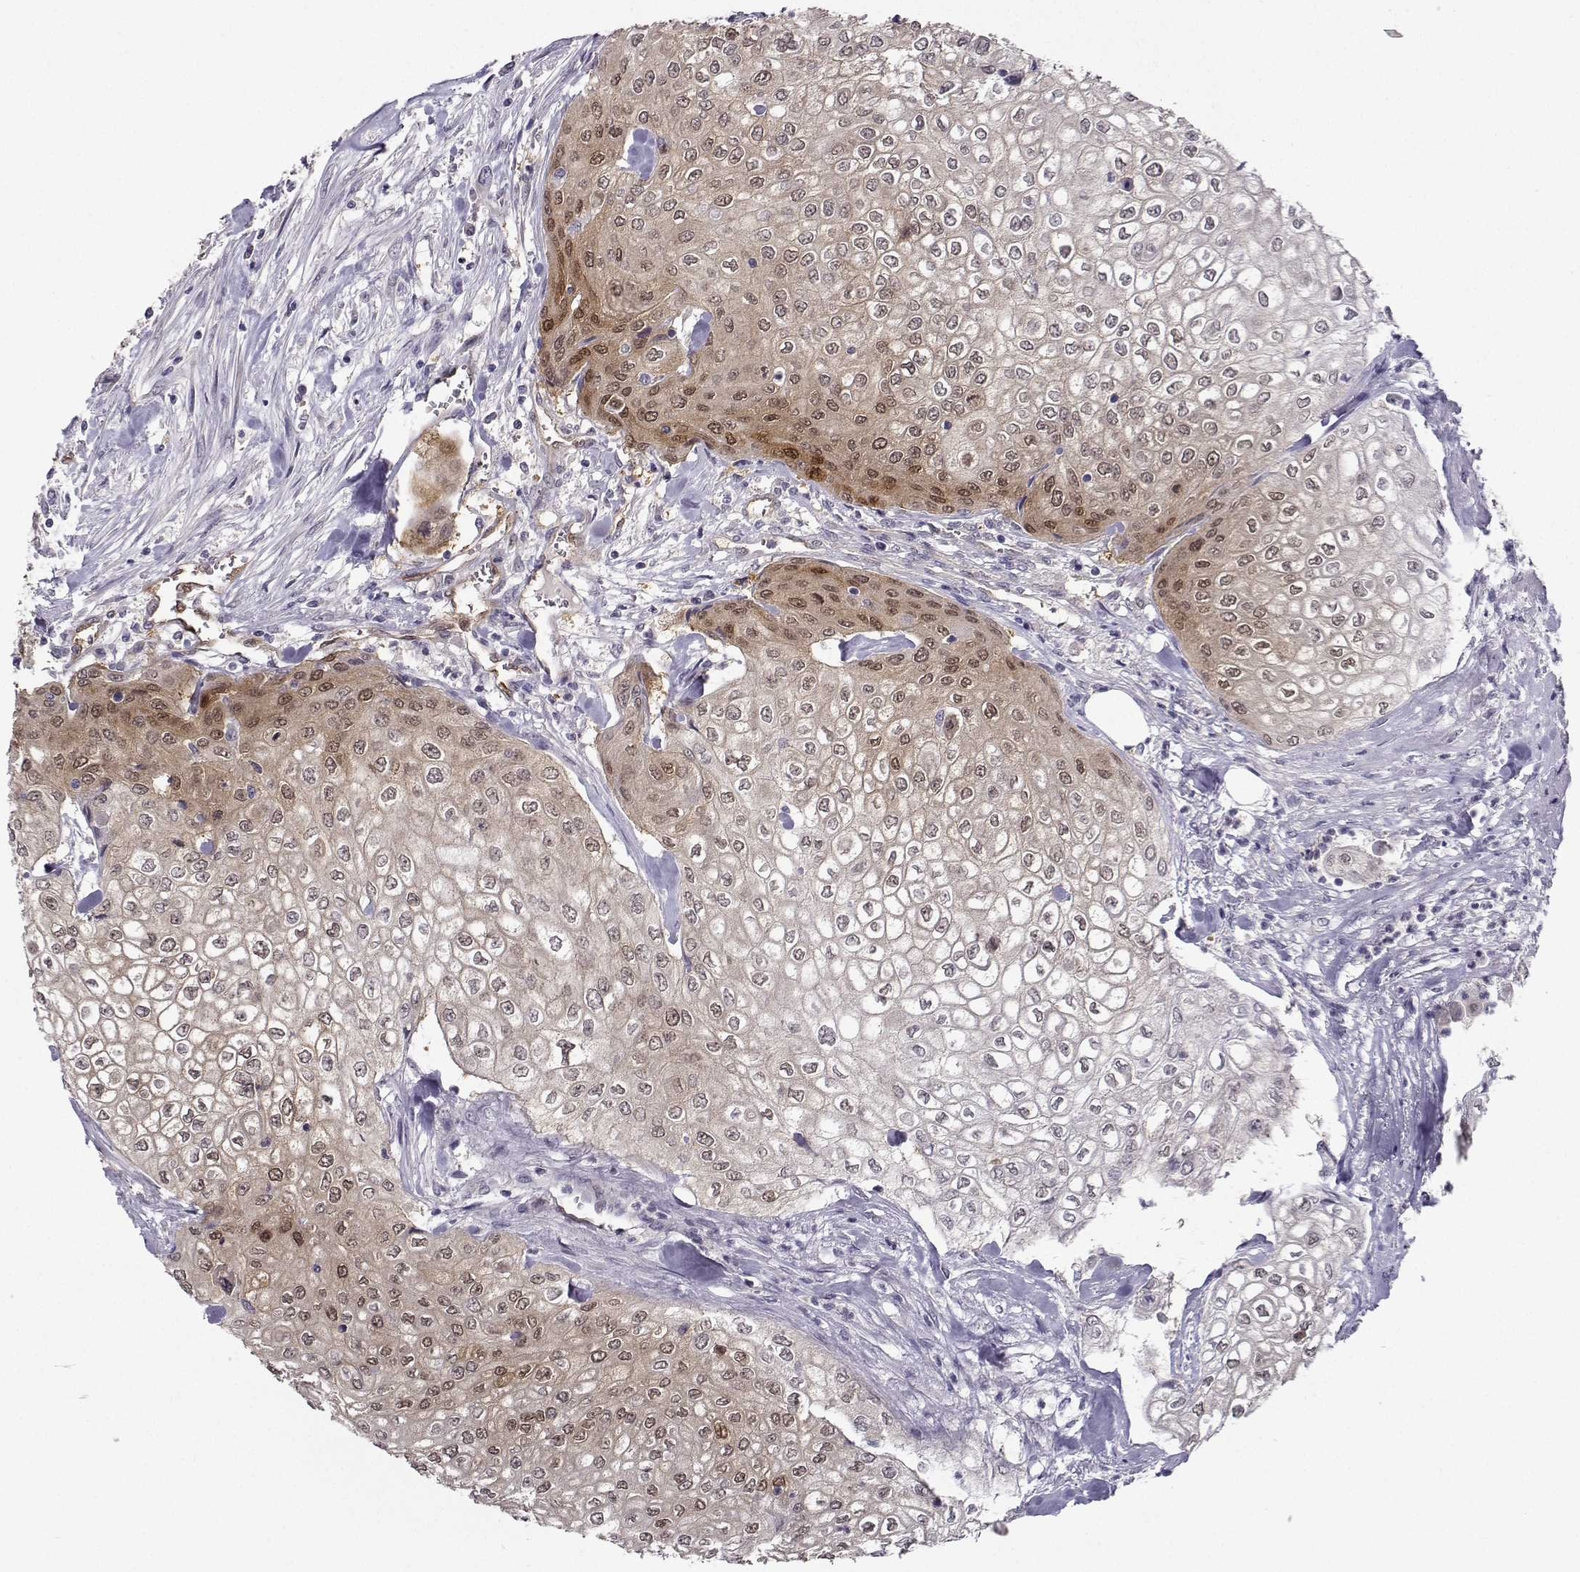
{"staining": {"intensity": "weak", "quantity": ">75%", "location": "cytoplasmic/membranous"}, "tissue": "urothelial cancer", "cell_type": "Tumor cells", "image_type": "cancer", "snomed": [{"axis": "morphology", "description": "Urothelial carcinoma, High grade"}, {"axis": "topography", "description": "Urinary bladder"}], "caption": "High-grade urothelial carcinoma tissue exhibits weak cytoplasmic/membranous expression in about >75% of tumor cells", "gene": "NQO1", "patient": {"sex": "male", "age": 62}}